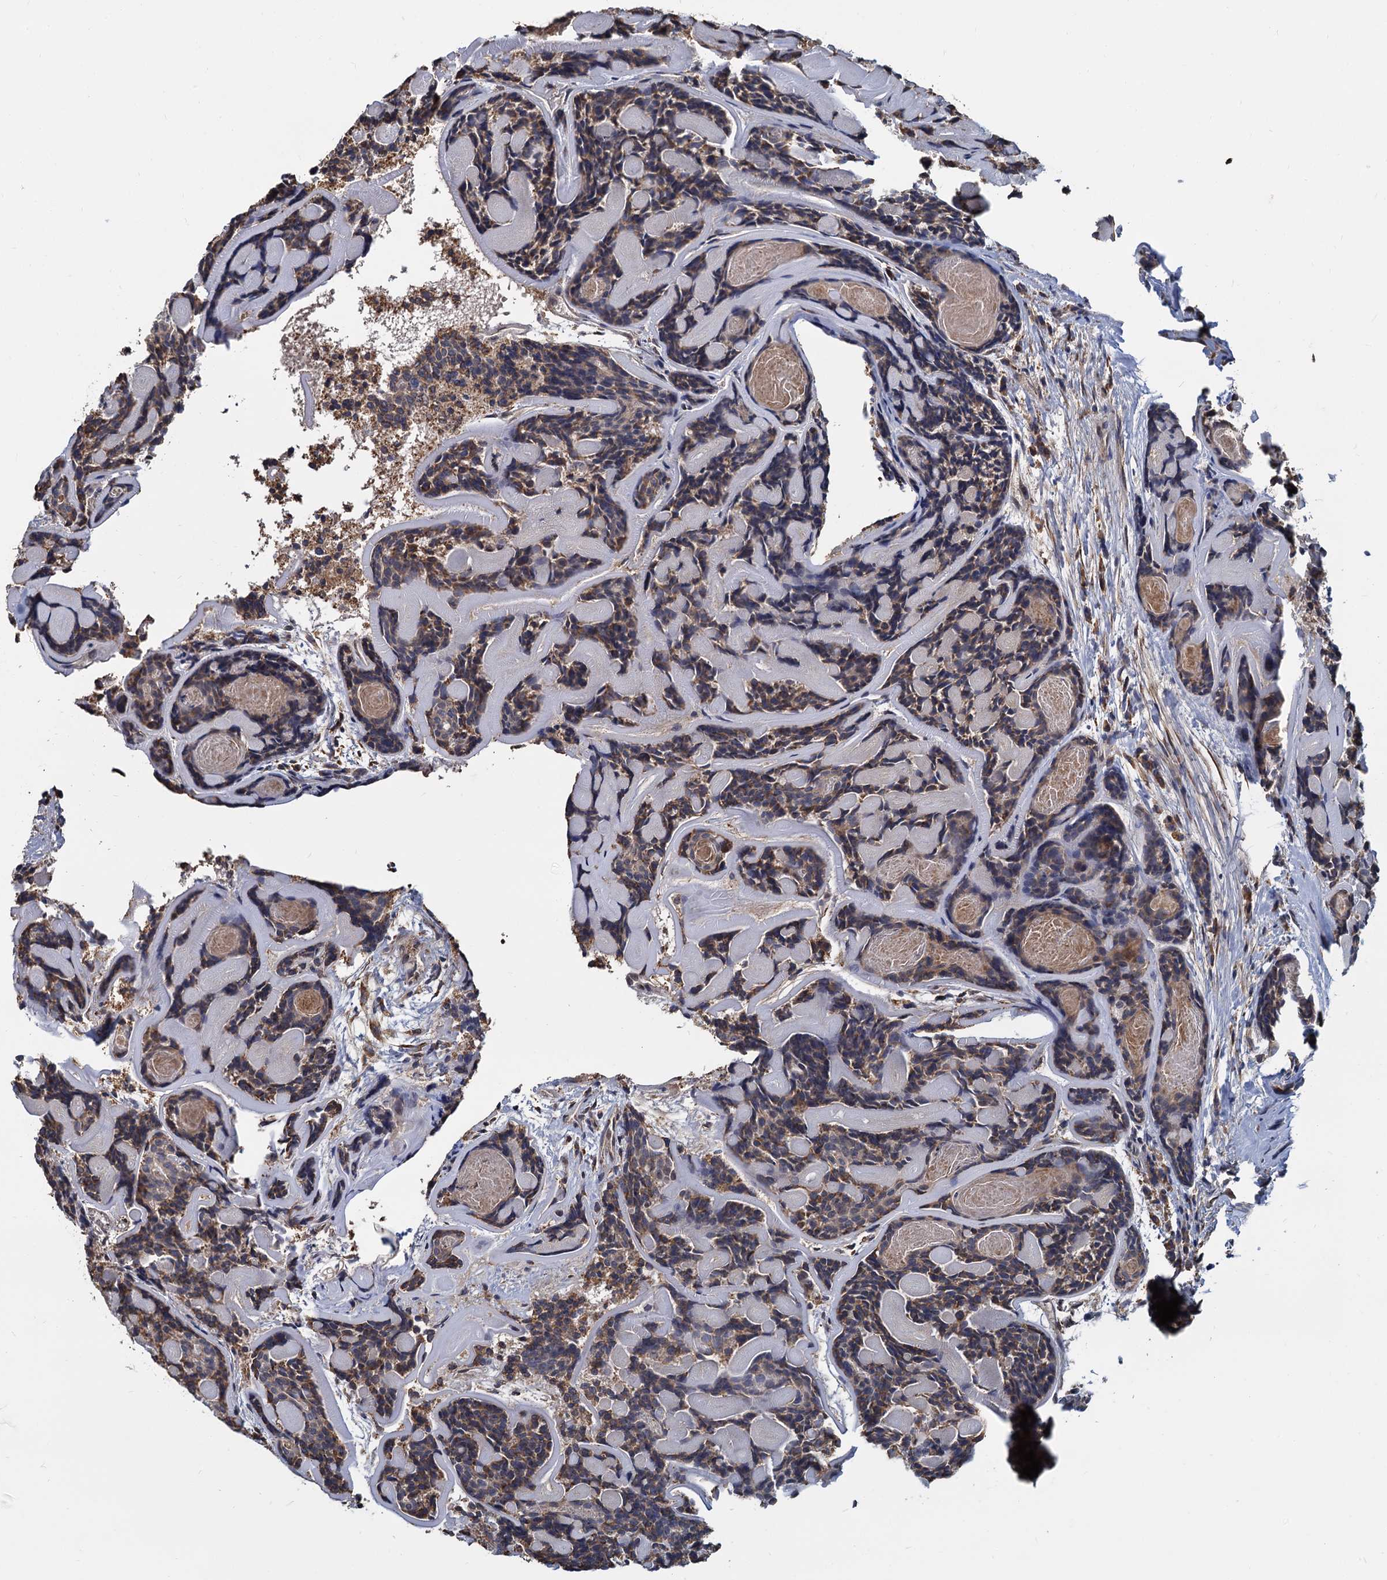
{"staining": {"intensity": "moderate", "quantity": ">75%", "location": "cytoplasmic/membranous"}, "tissue": "head and neck cancer", "cell_type": "Tumor cells", "image_type": "cancer", "snomed": [{"axis": "morphology", "description": "Adenocarcinoma, NOS"}, {"axis": "topography", "description": "Salivary gland"}, {"axis": "topography", "description": "Head-Neck"}], "caption": "Protein expression analysis of adenocarcinoma (head and neck) shows moderate cytoplasmic/membranous positivity in about >75% of tumor cells.", "gene": "LRRC51", "patient": {"sex": "female", "age": 63}}